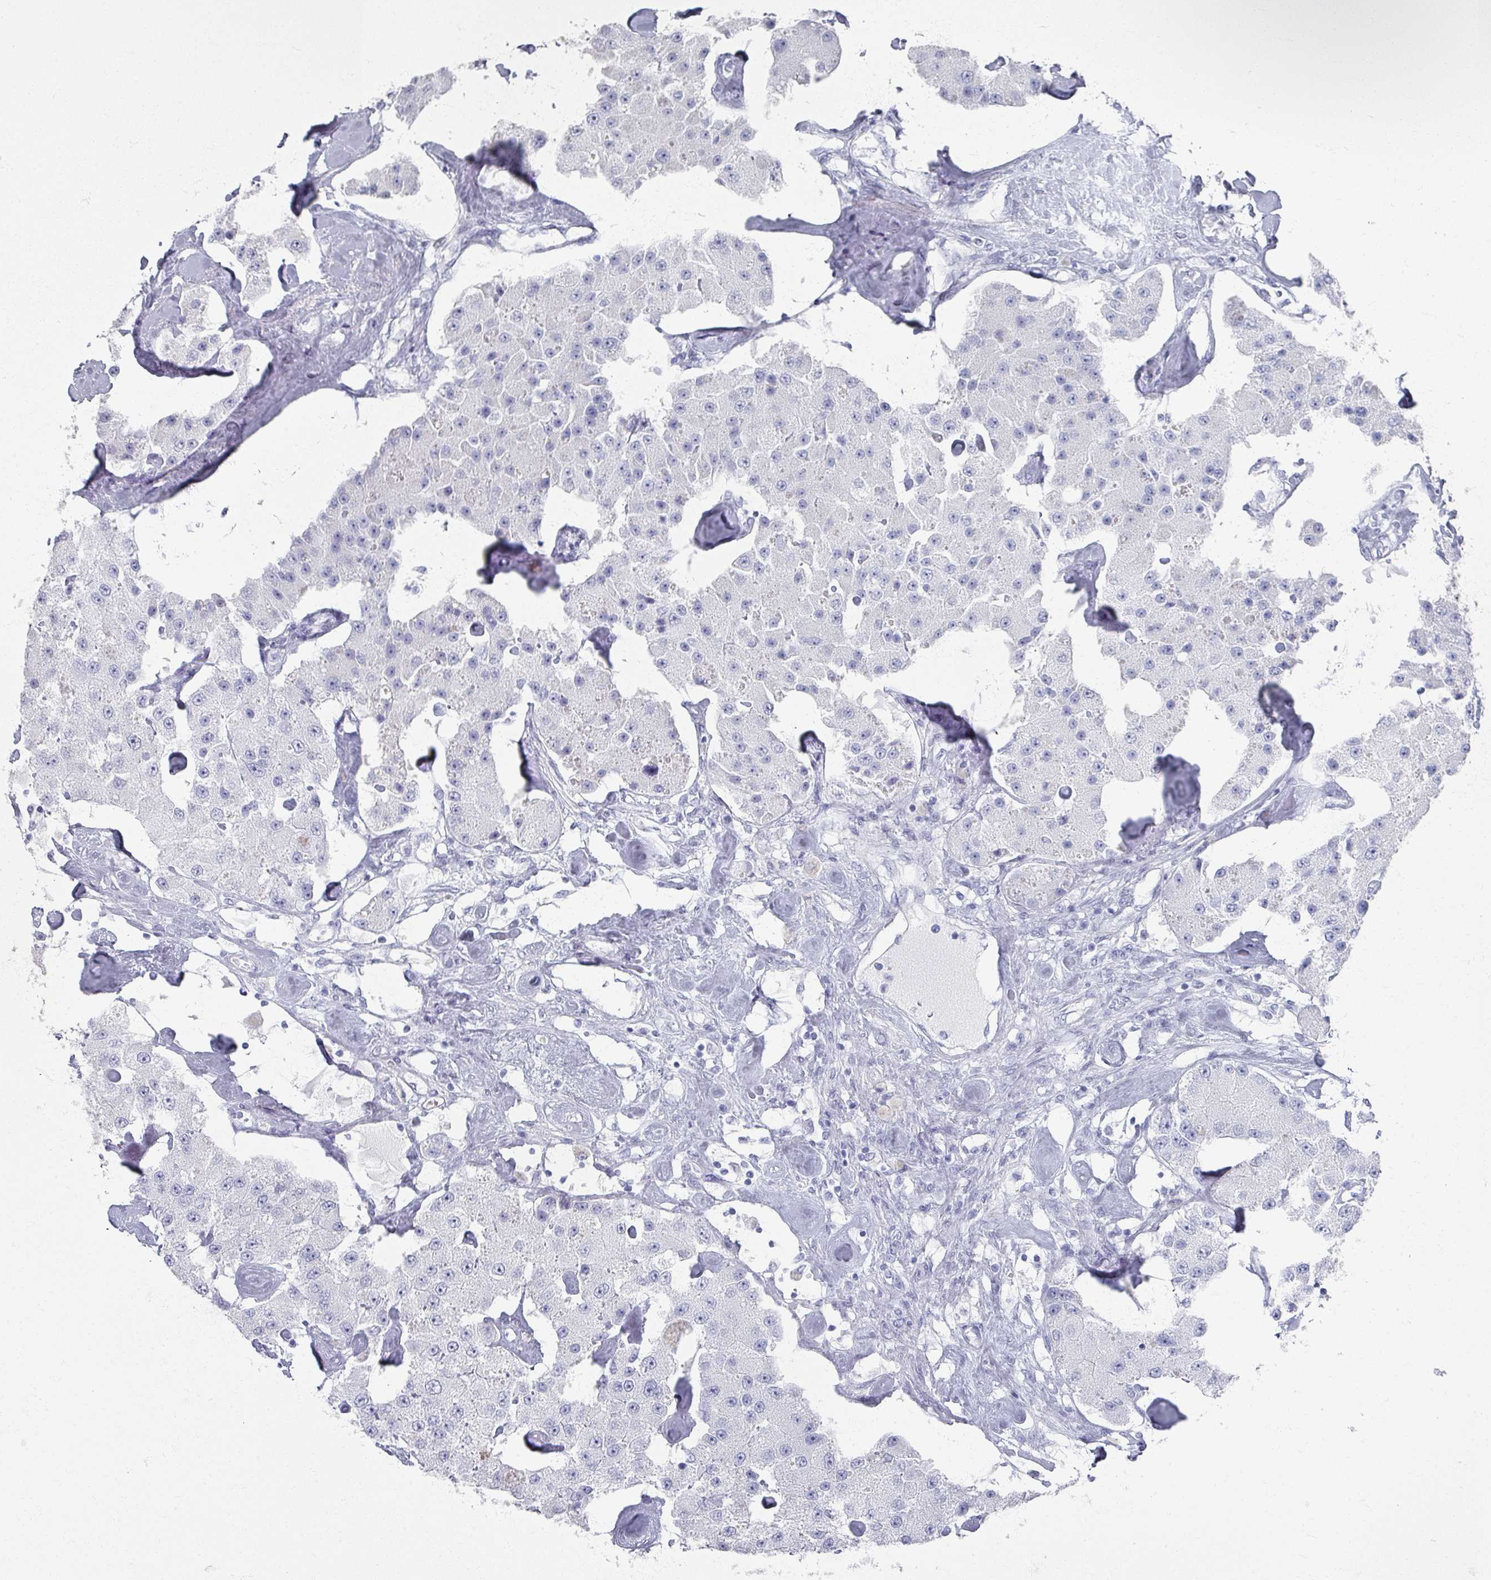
{"staining": {"intensity": "negative", "quantity": "none", "location": "none"}, "tissue": "carcinoid", "cell_type": "Tumor cells", "image_type": "cancer", "snomed": [{"axis": "morphology", "description": "Carcinoid, malignant, NOS"}, {"axis": "topography", "description": "Pancreas"}], "caption": "Immunohistochemical staining of human carcinoid exhibits no significant staining in tumor cells.", "gene": "OMG", "patient": {"sex": "male", "age": 41}}